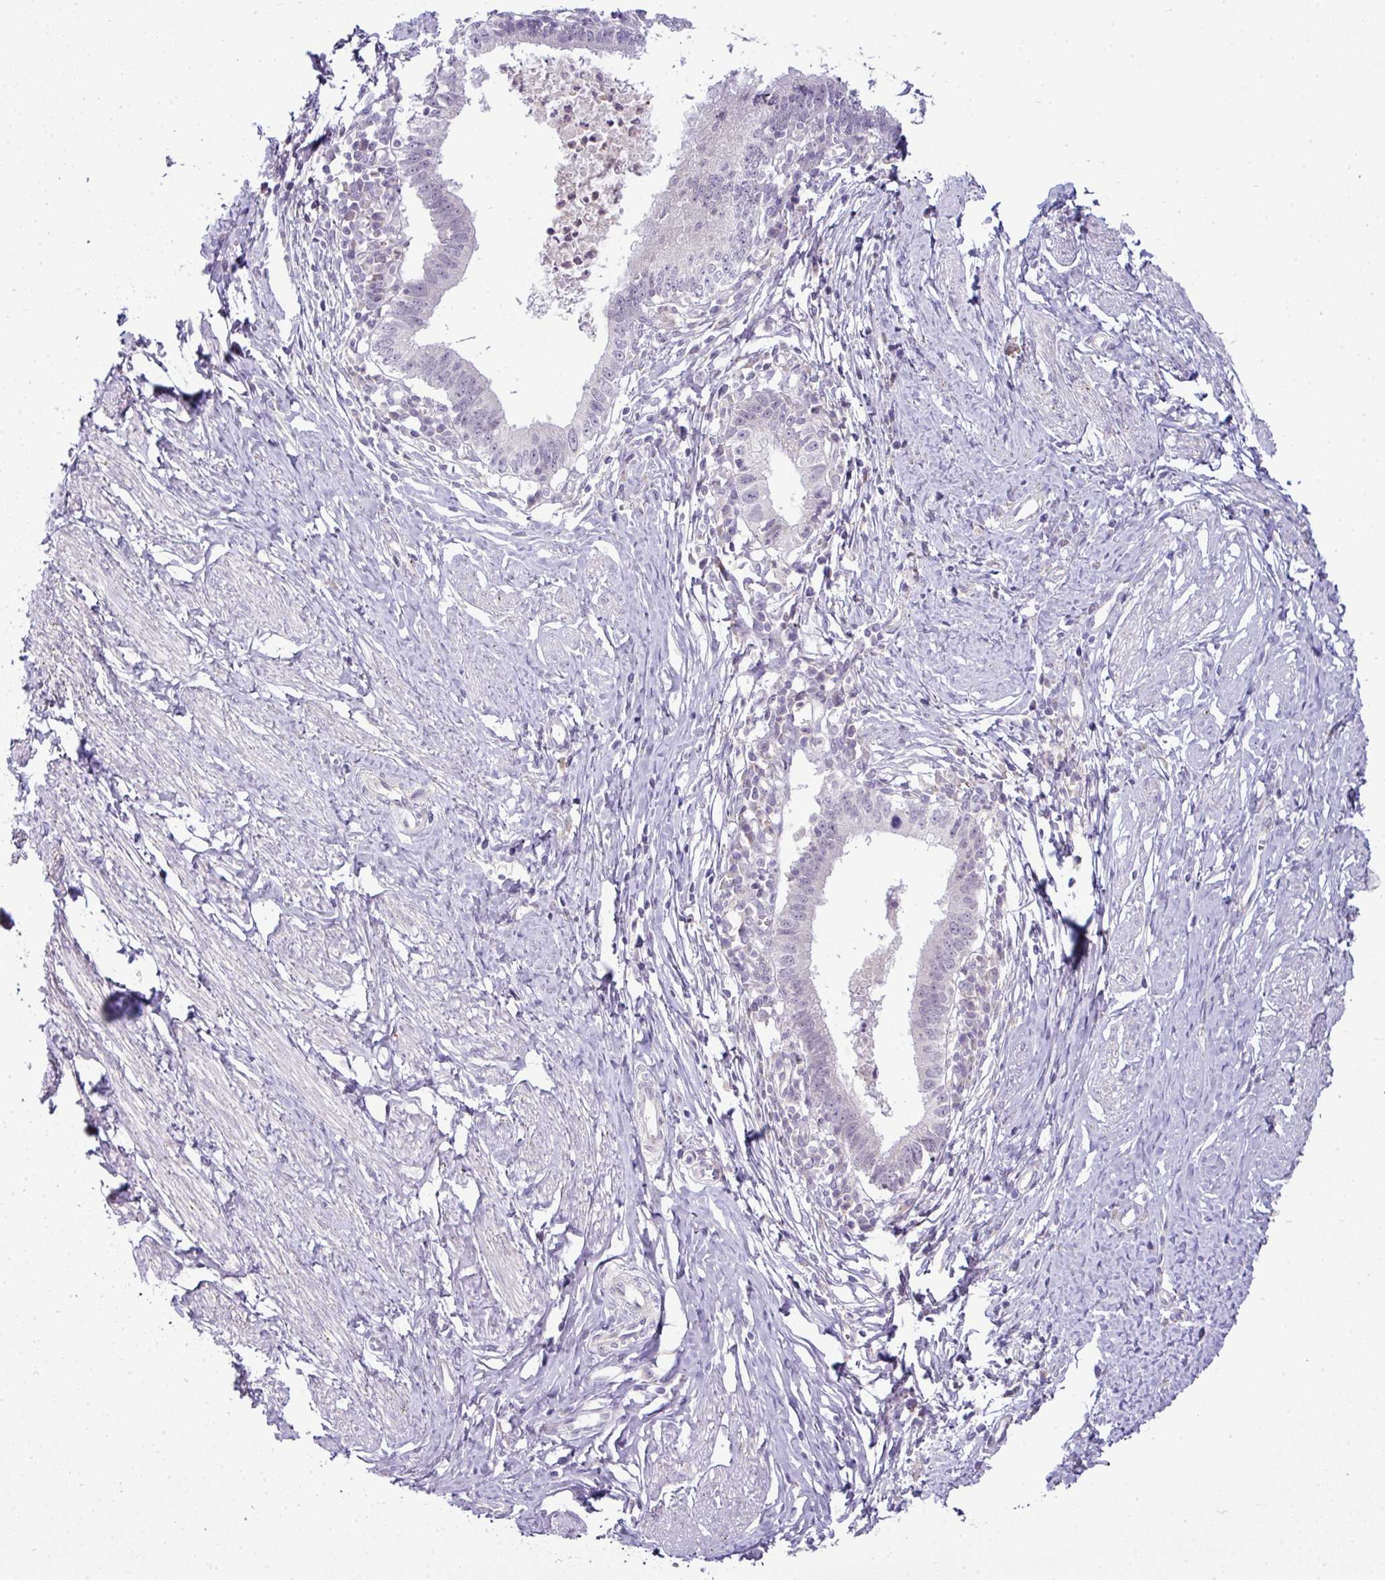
{"staining": {"intensity": "negative", "quantity": "none", "location": "none"}, "tissue": "cervical cancer", "cell_type": "Tumor cells", "image_type": "cancer", "snomed": [{"axis": "morphology", "description": "Adenocarcinoma, NOS"}, {"axis": "topography", "description": "Cervix"}], "caption": "Immunohistochemistry (IHC) photomicrograph of neoplastic tissue: cervical cancer stained with DAB reveals no significant protein staining in tumor cells.", "gene": "HBEGF", "patient": {"sex": "female", "age": 36}}